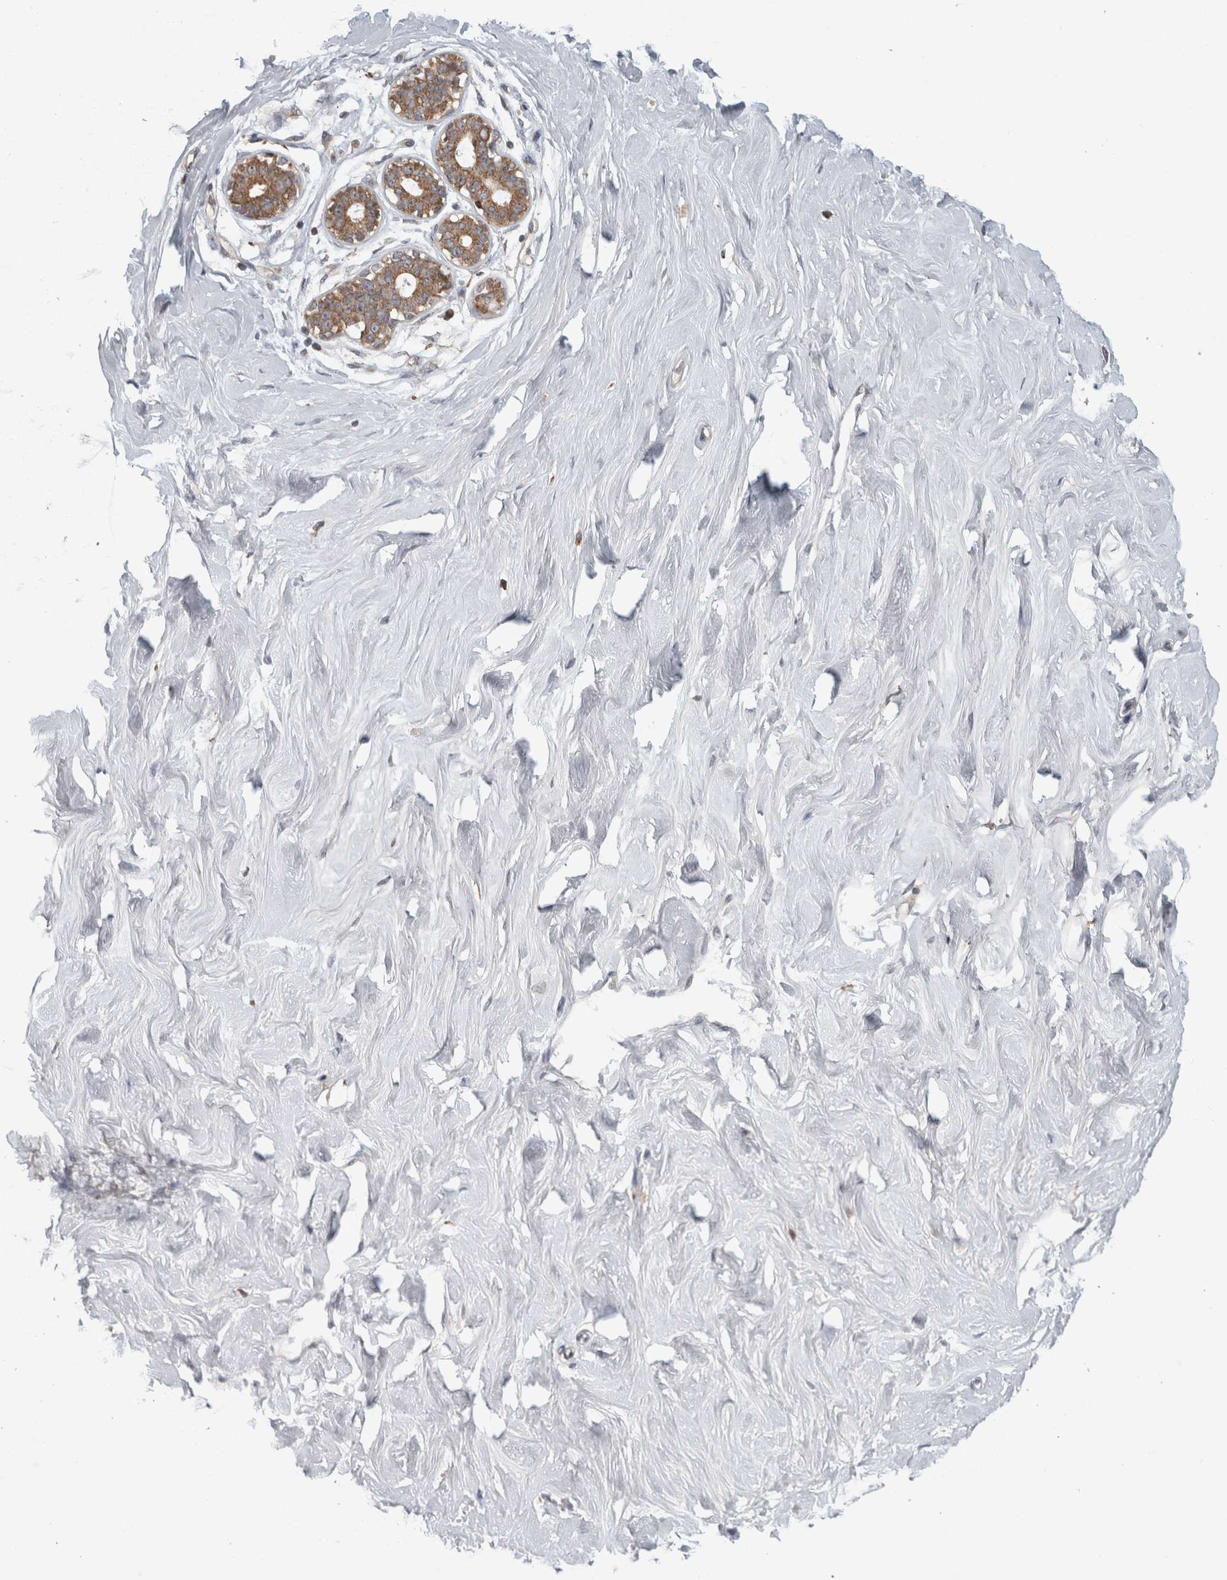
{"staining": {"intensity": "negative", "quantity": "none", "location": "none"}, "tissue": "breast", "cell_type": "Adipocytes", "image_type": "normal", "snomed": [{"axis": "morphology", "description": "Normal tissue, NOS"}, {"axis": "topography", "description": "Breast"}], "caption": "DAB (3,3'-diaminobenzidine) immunohistochemical staining of unremarkable breast shows no significant positivity in adipocytes. (Stains: DAB immunohistochemistry with hematoxylin counter stain, Microscopy: brightfield microscopy at high magnification).", "gene": "ADGRL3", "patient": {"sex": "female", "age": 23}}